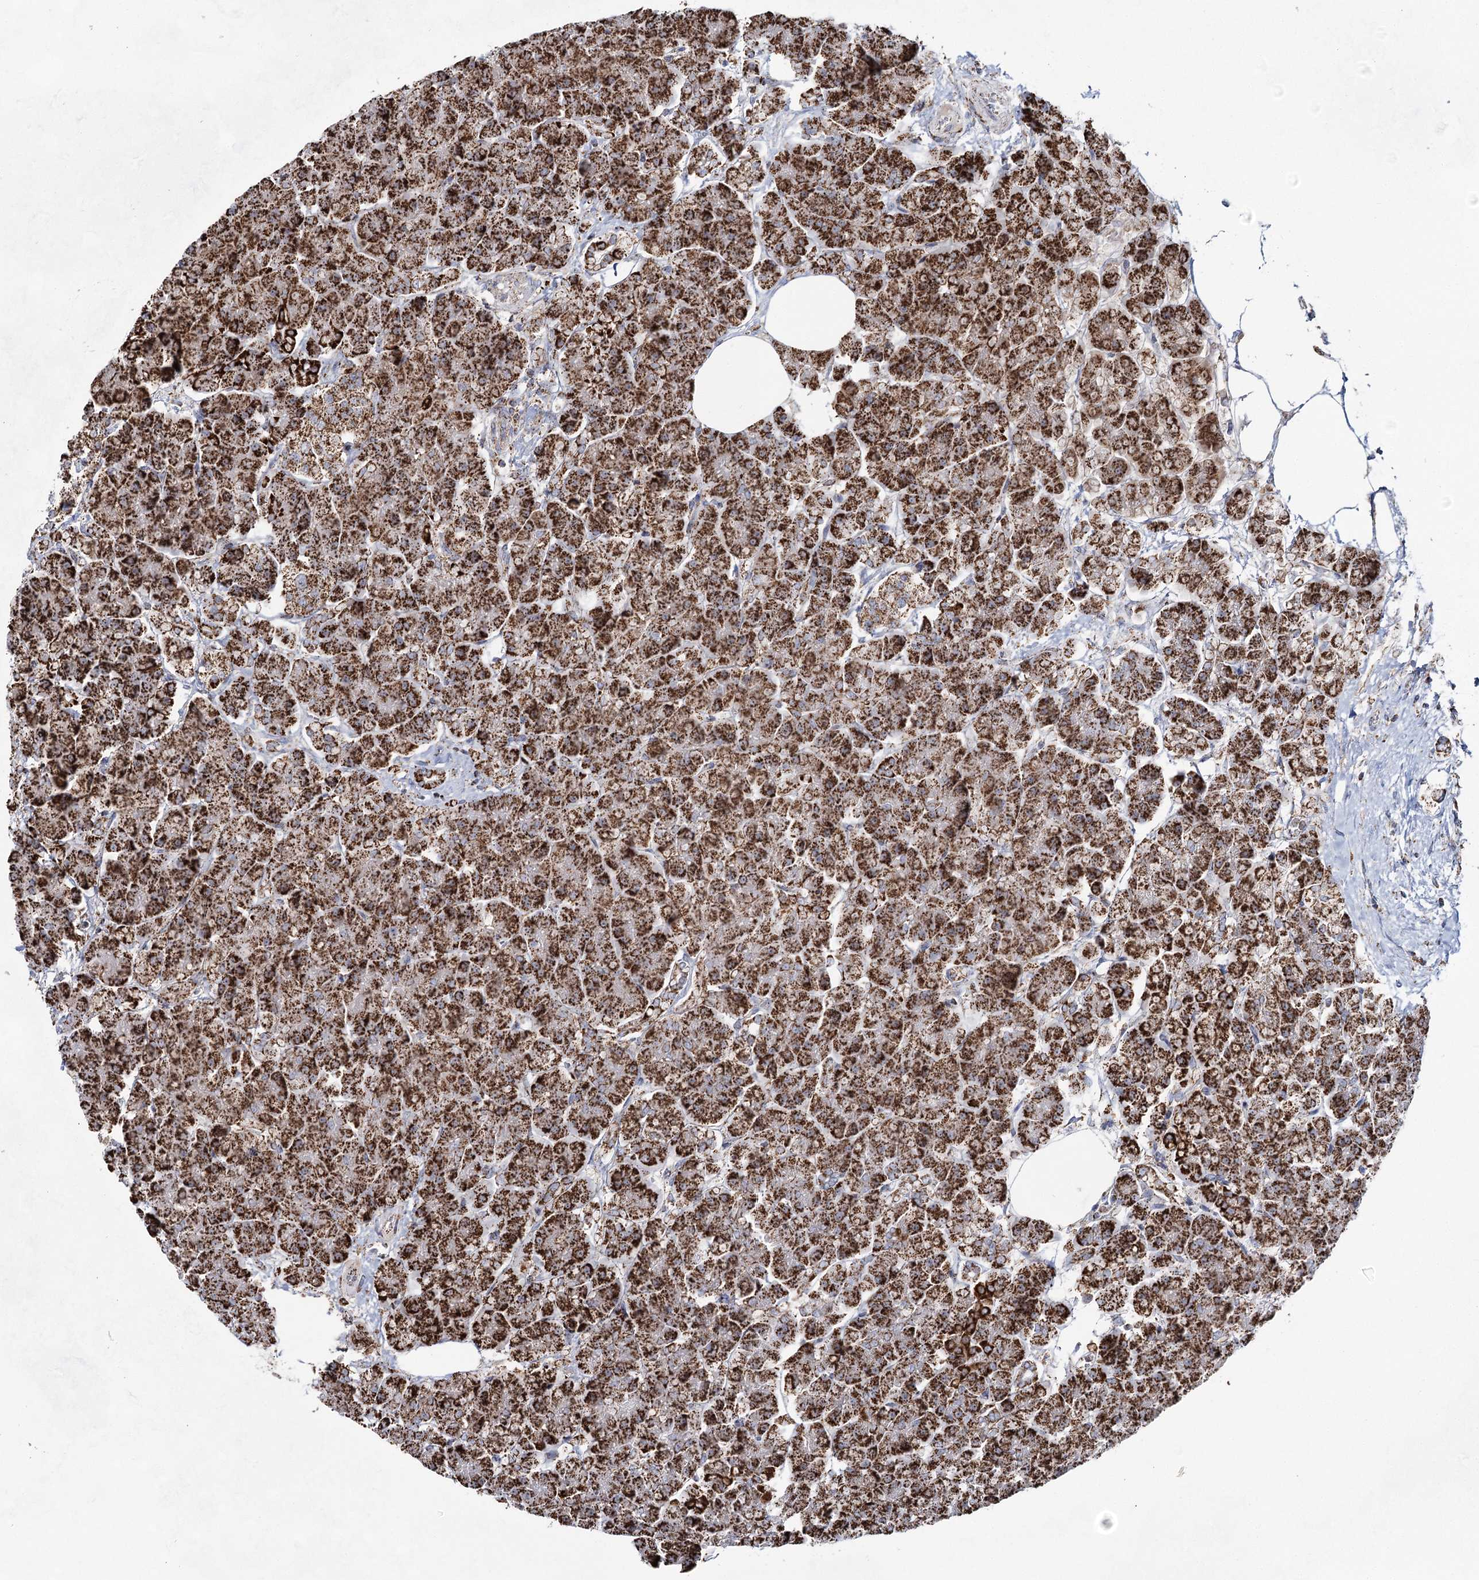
{"staining": {"intensity": "strong", "quantity": ">75%", "location": "cytoplasmic/membranous"}, "tissue": "pancreas", "cell_type": "Exocrine glandular cells", "image_type": "normal", "snomed": [{"axis": "morphology", "description": "Normal tissue, NOS"}, {"axis": "topography", "description": "Pancreas"}], "caption": "Protein expression analysis of unremarkable pancreas displays strong cytoplasmic/membranous expression in about >75% of exocrine glandular cells. (Brightfield microscopy of DAB IHC at high magnification).", "gene": "CWF19L1", "patient": {"sex": "female", "age": 70}}